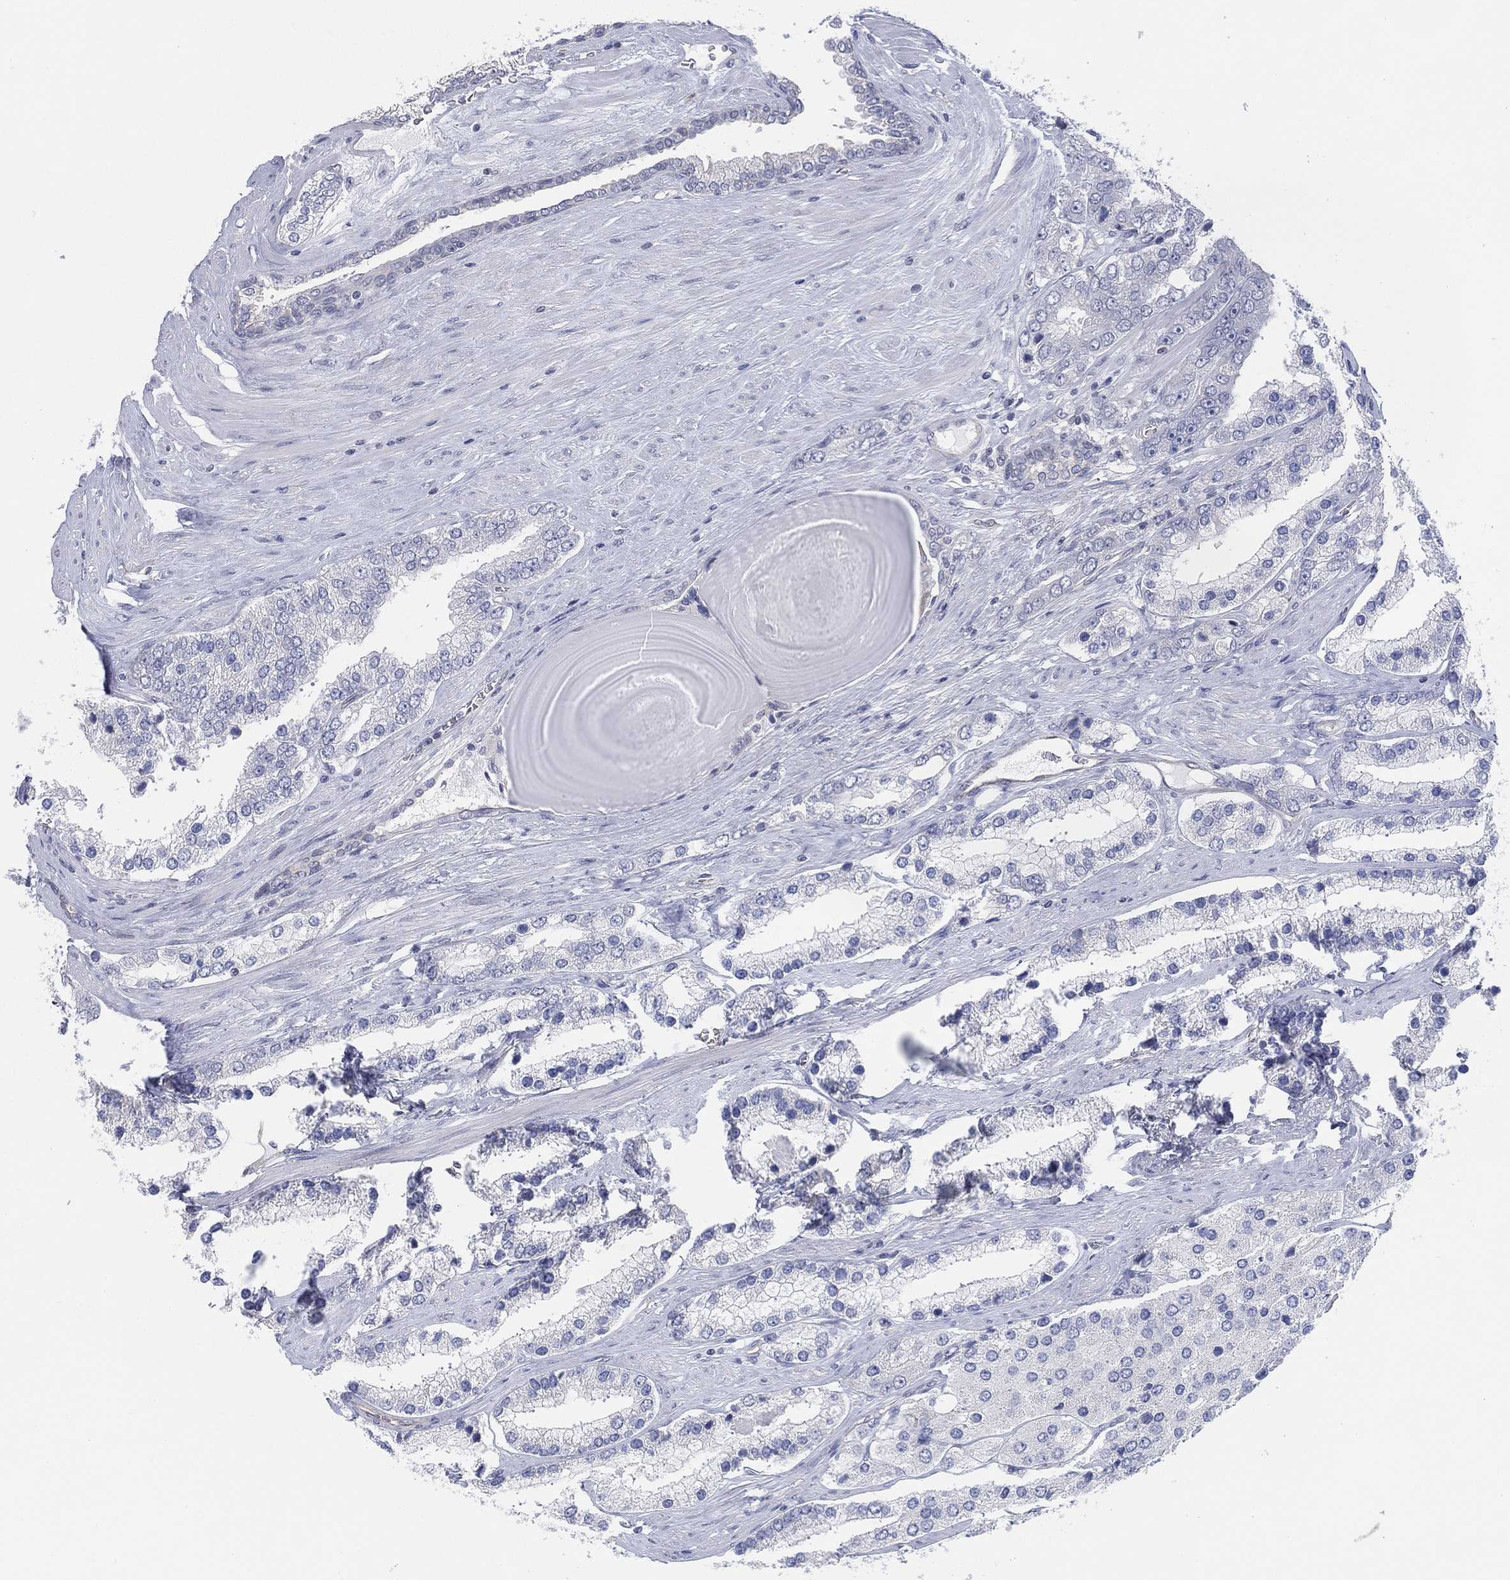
{"staining": {"intensity": "negative", "quantity": "none", "location": "none"}, "tissue": "prostate cancer", "cell_type": "Tumor cells", "image_type": "cancer", "snomed": [{"axis": "morphology", "description": "Adenocarcinoma, Low grade"}, {"axis": "topography", "description": "Prostate"}], "caption": "Immunohistochemistry (IHC) image of neoplastic tissue: human low-grade adenocarcinoma (prostate) stained with DAB displays no significant protein staining in tumor cells.", "gene": "CFTR", "patient": {"sex": "male", "age": 69}}